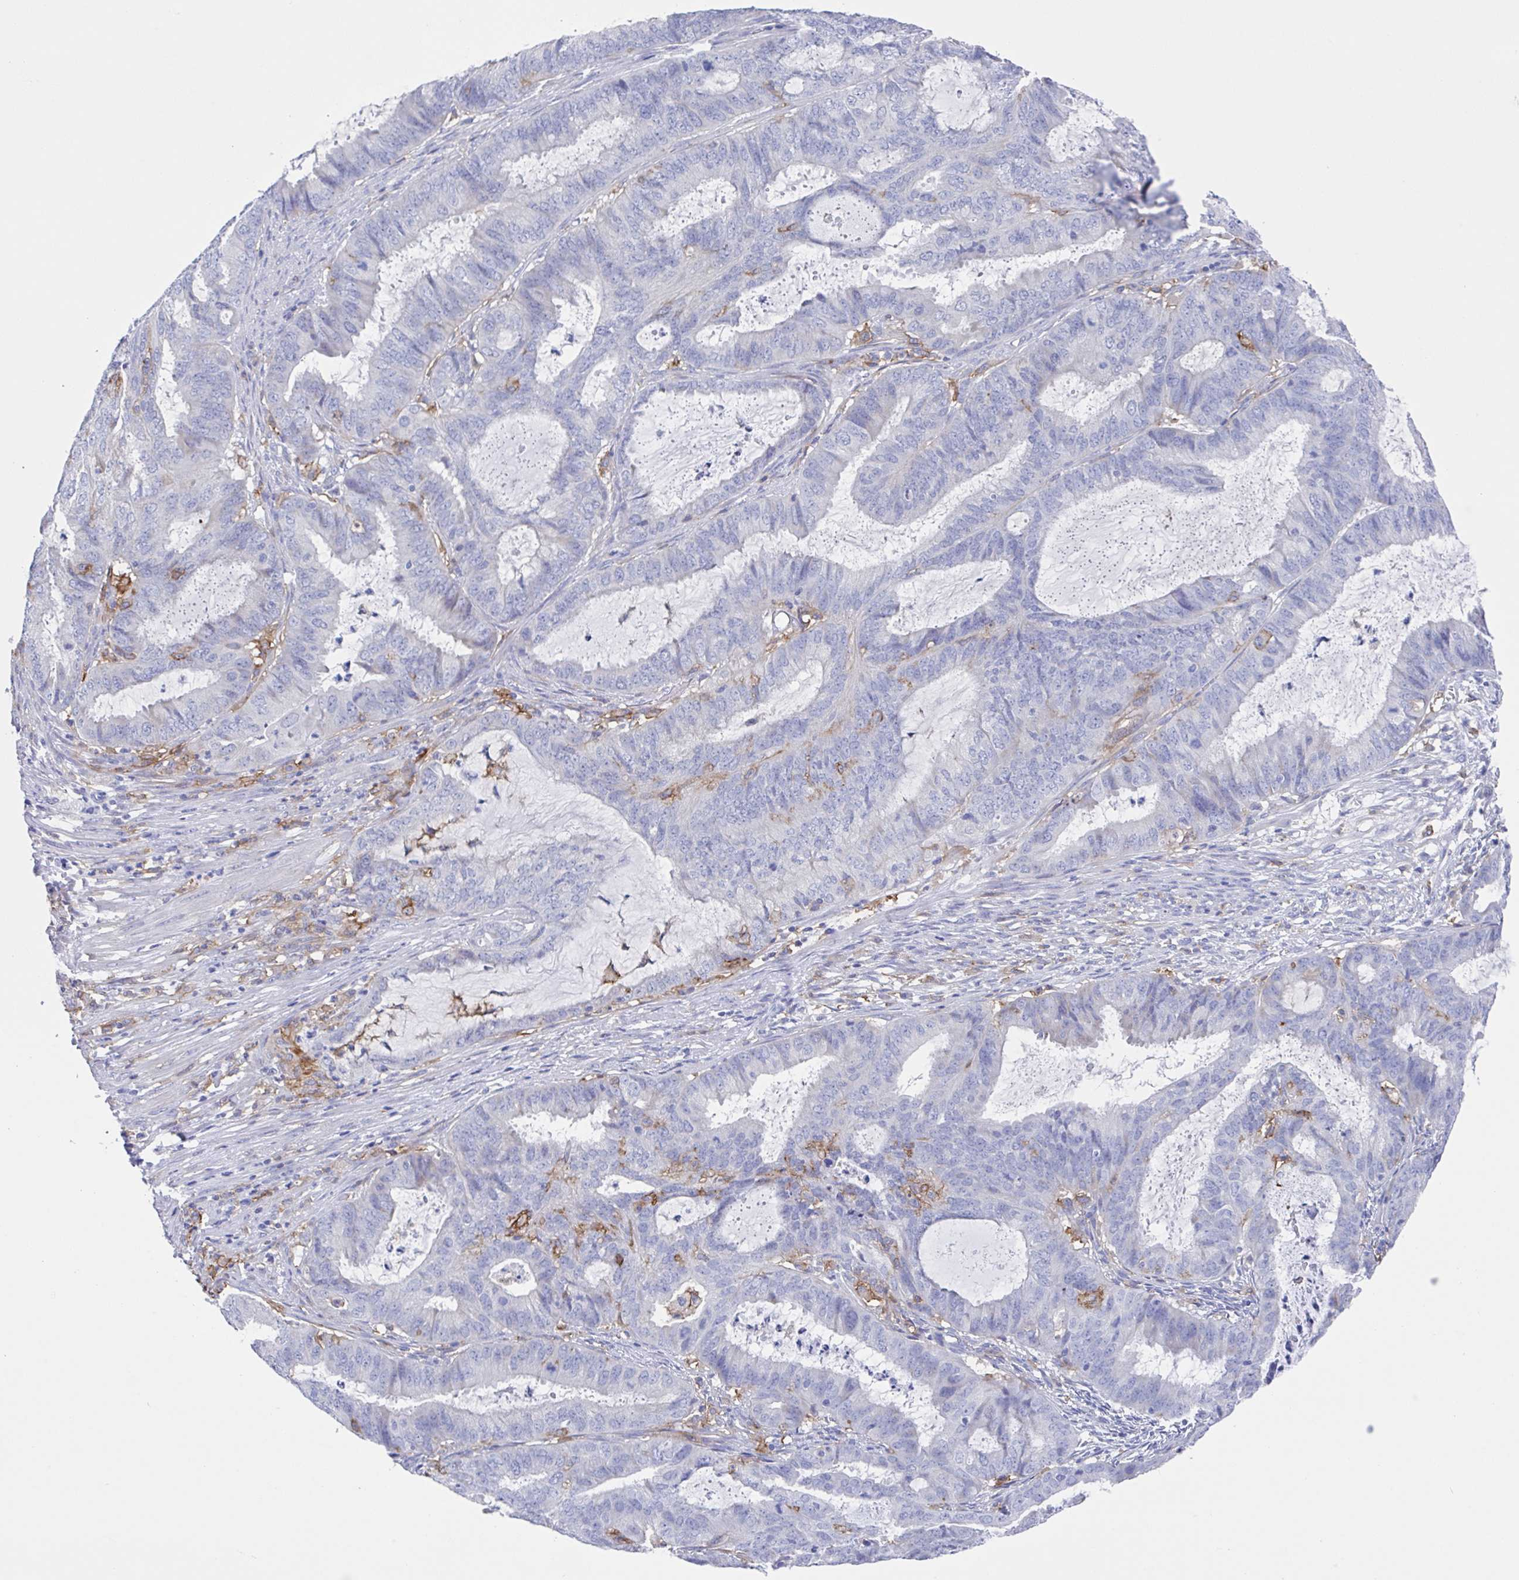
{"staining": {"intensity": "negative", "quantity": "none", "location": "none"}, "tissue": "endometrial cancer", "cell_type": "Tumor cells", "image_type": "cancer", "snomed": [{"axis": "morphology", "description": "Adenocarcinoma, NOS"}, {"axis": "topography", "description": "Endometrium"}], "caption": "Adenocarcinoma (endometrial) stained for a protein using IHC reveals no positivity tumor cells.", "gene": "FCGR3A", "patient": {"sex": "female", "age": 51}}